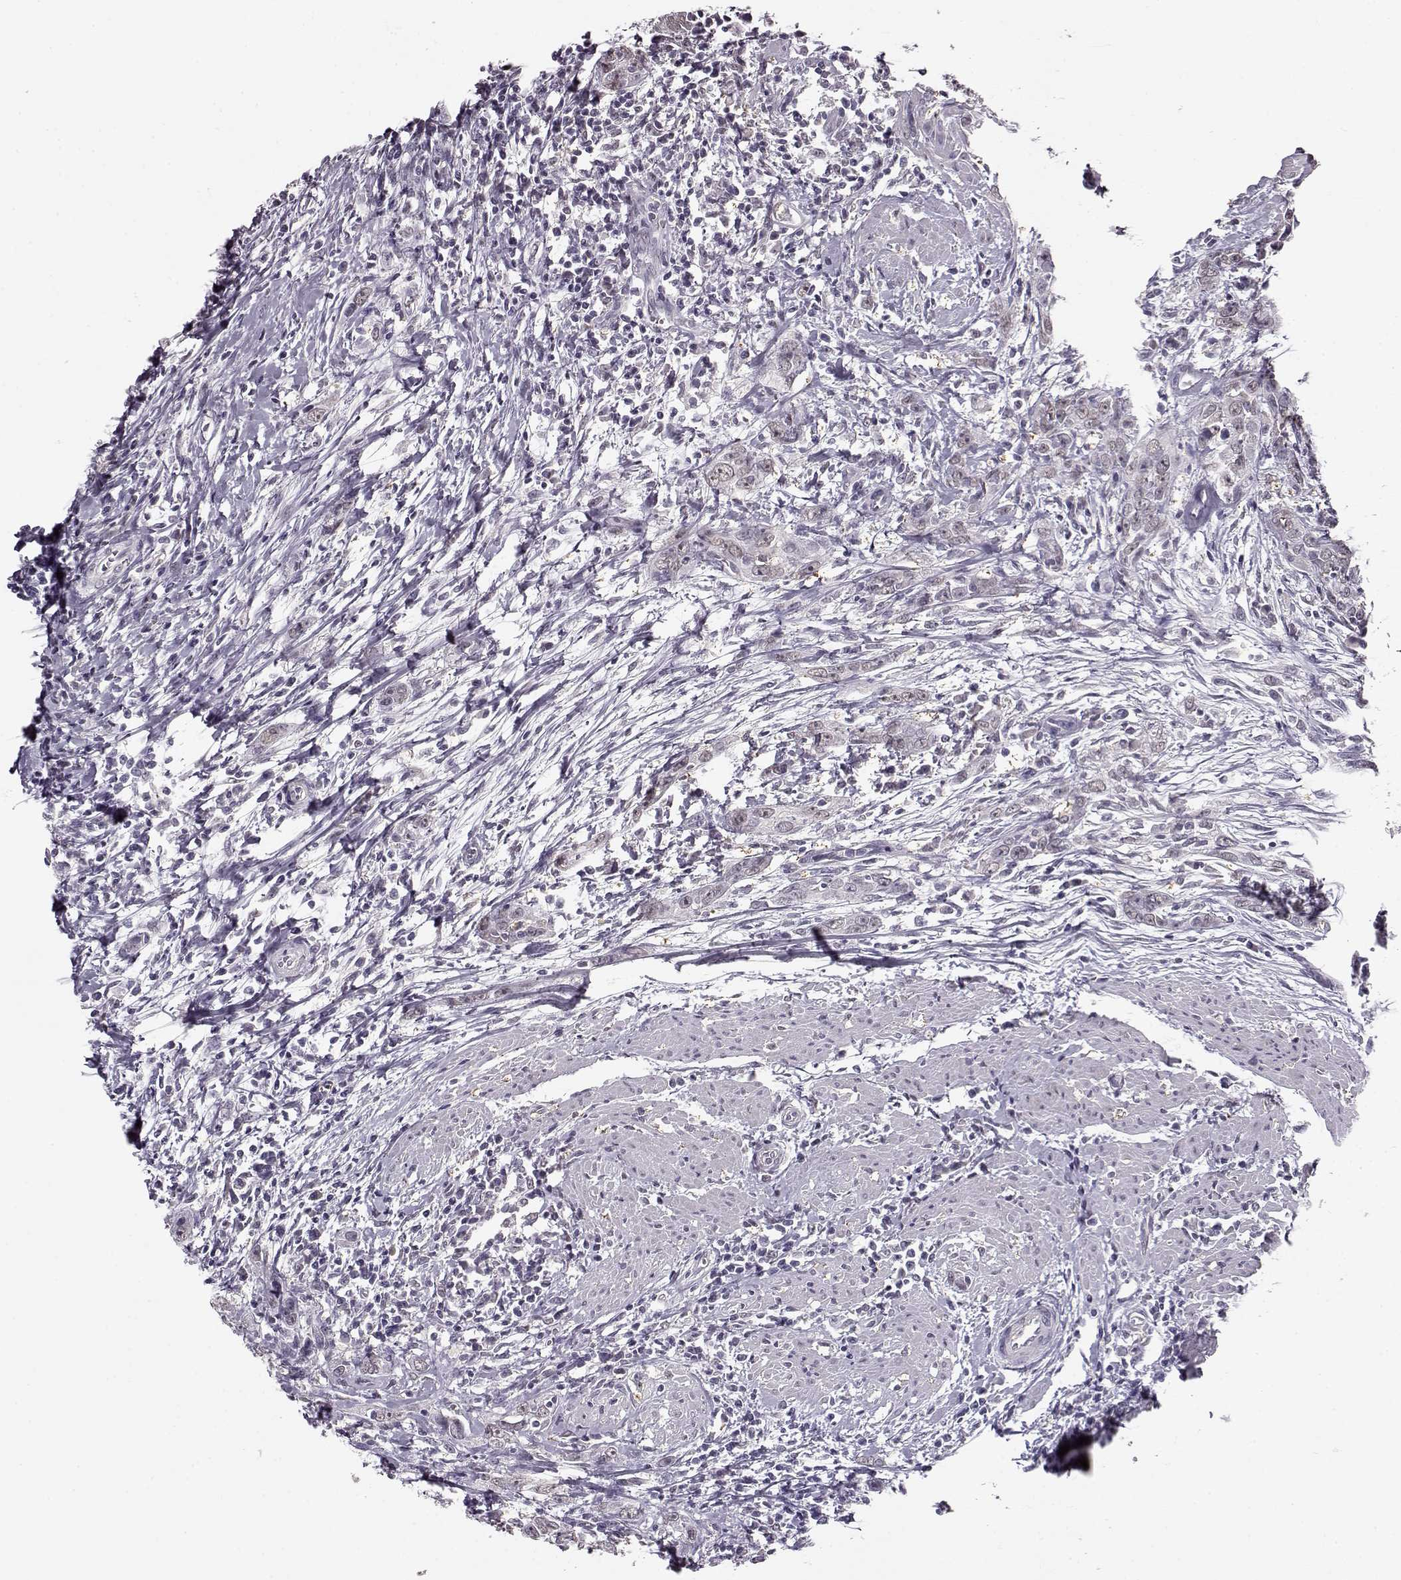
{"staining": {"intensity": "weak", "quantity": "25%-75%", "location": "nuclear"}, "tissue": "urothelial cancer", "cell_type": "Tumor cells", "image_type": "cancer", "snomed": [{"axis": "morphology", "description": "Urothelial carcinoma, High grade"}, {"axis": "topography", "description": "Urinary bladder"}], "caption": "Protein expression analysis of urothelial cancer displays weak nuclear staining in approximately 25%-75% of tumor cells. The staining was performed using DAB (3,3'-diaminobenzidine), with brown indicating positive protein expression. Nuclei are stained blue with hematoxylin.", "gene": "RP1L1", "patient": {"sex": "male", "age": 83}}